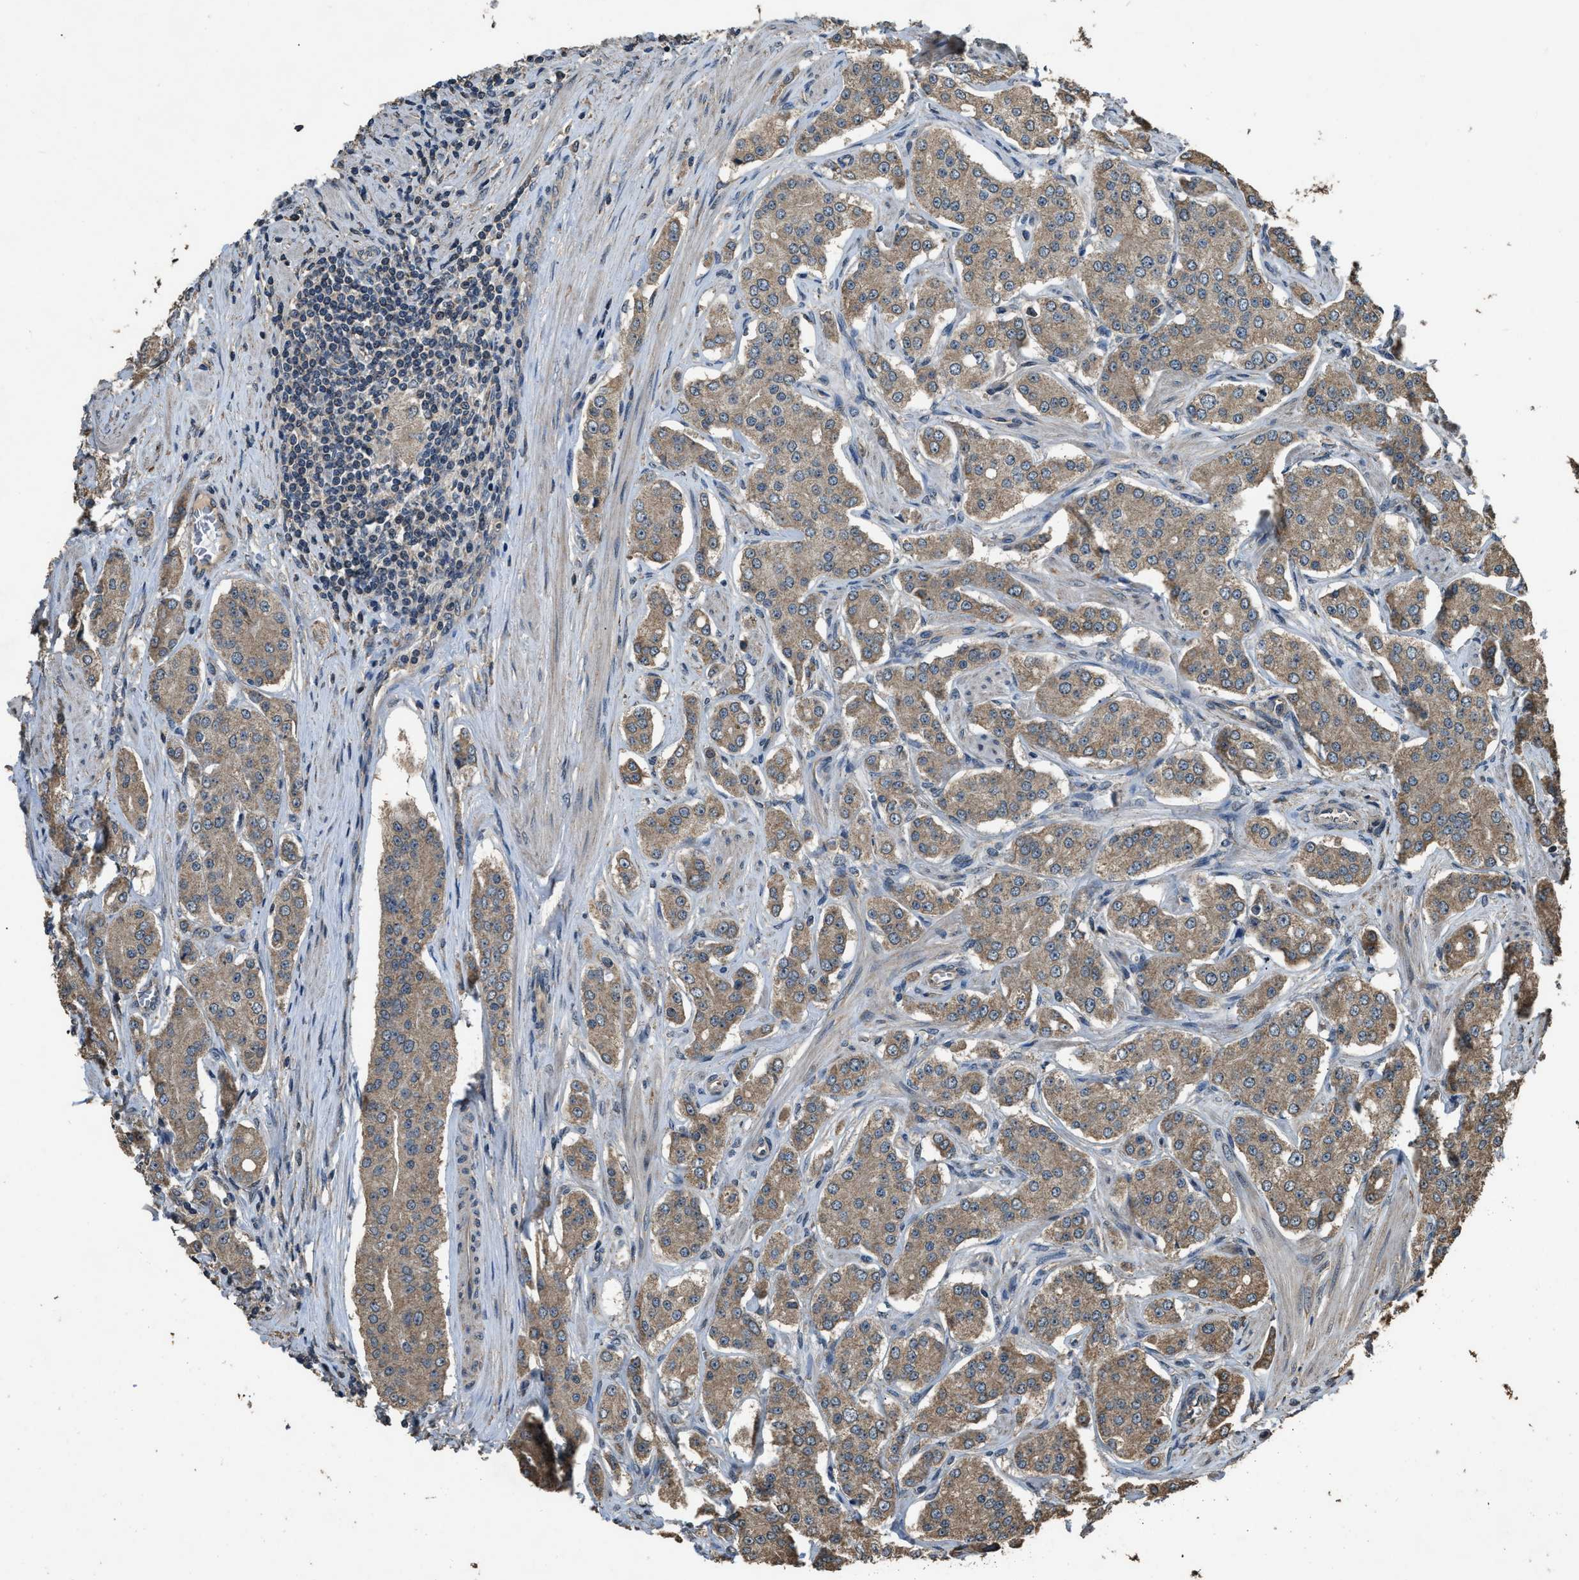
{"staining": {"intensity": "moderate", "quantity": ">75%", "location": "cytoplasmic/membranous"}, "tissue": "prostate cancer", "cell_type": "Tumor cells", "image_type": "cancer", "snomed": [{"axis": "morphology", "description": "Adenocarcinoma, Low grade"}, {"axis": "topography", "description": "Prostate"}], "caption": "Prostate adenocarcinoma (low-grade) stained with IHC exhibits moderate cytoplasmic/membranous positivity in approximately >75% of tumor cells. The staining was performed using DAB, with brown indicating positive protein expression. Nuclei are stained blue with hematoxylin.", "gene": "DENND6B", "patient": {"sex": "male", "age": 69}}